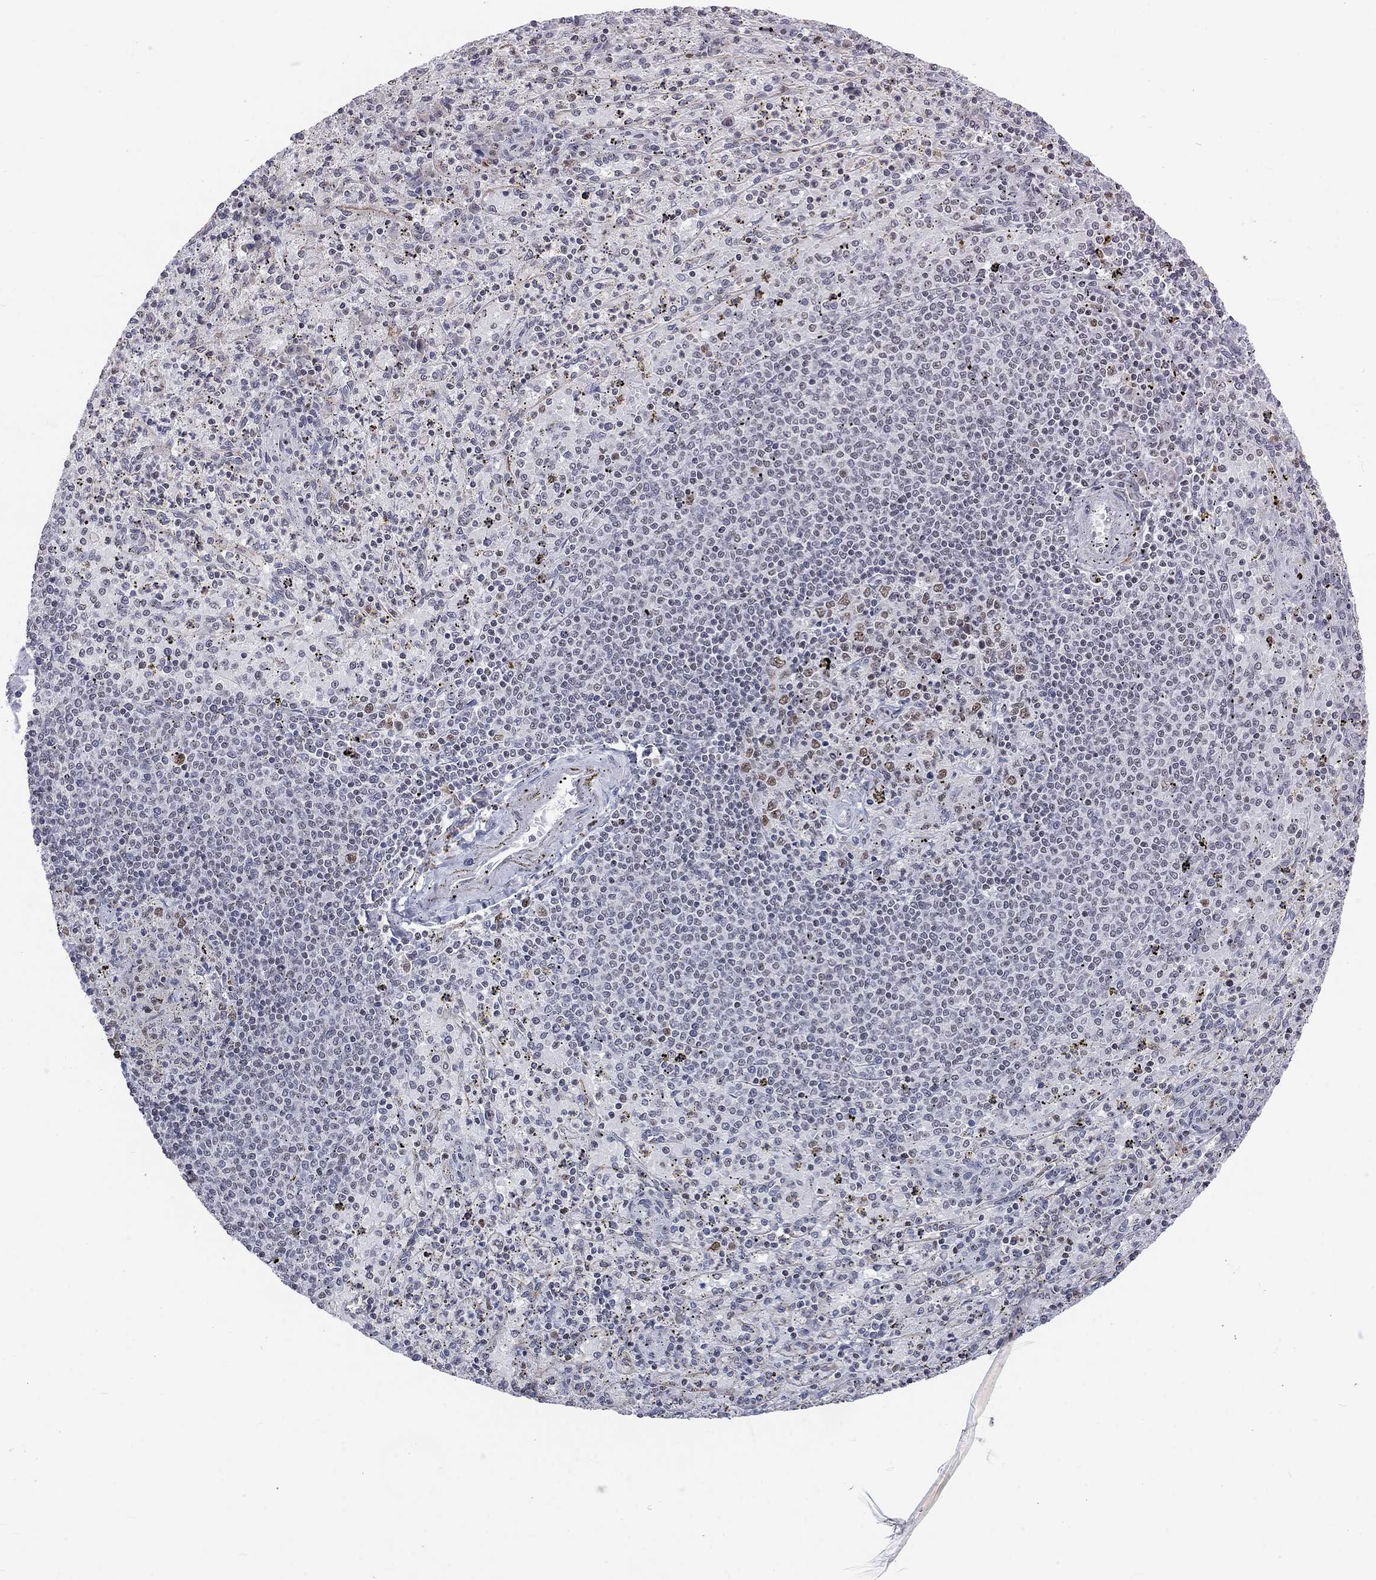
{"staining": {"intensity": "negative", "quantity": "none", "location": "none"}, "tissue": "spleen", "cell_type": "Cells in red pulp", "image_type": "normal", "snomed": [{"axis": "morphology", "description": "Normal tissue, NOS"}, {"axis": "topography", "description": "Spleen"}], "caption": "DAB immunohistochemical staining of benign human spleen displays no significant staining in cells in red pulp.", "gene": "HCFC1", "patient": {"sex": "male", "age": 60}}